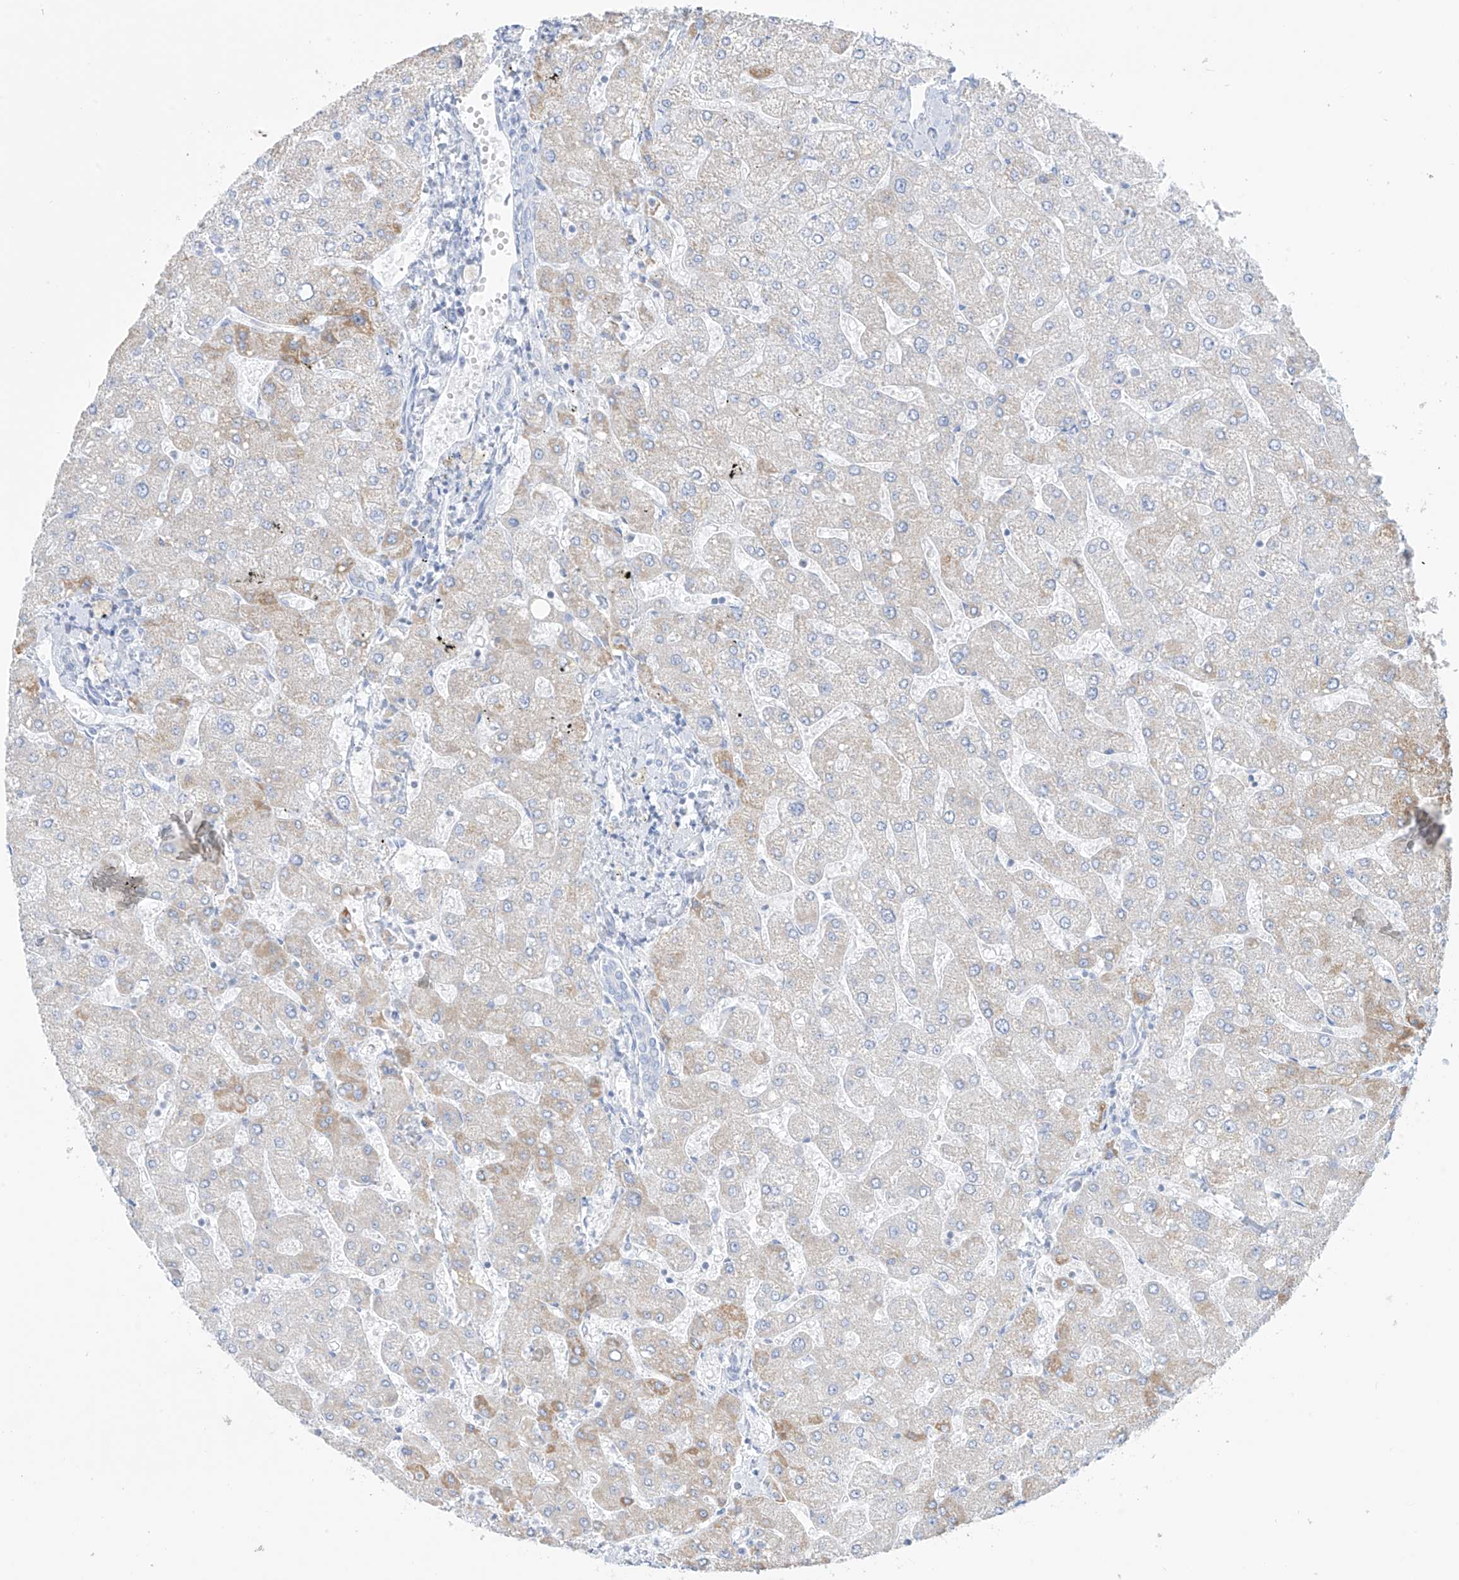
{"staining": {"intensity": "negative", "quantity": "none", "location": "none"}, "tissue": "liver", "cell_type": "Cholangiocytes", "image_type": "normal", "snomed": [{"axis": "morphology", "description": "Normal tissue, NOS"}, {"axis": "topography", "description": "Liver"}], "caption": "Cholangiocytes are negative for brown protein staining in benign liver.", "gene": "SLC26A3", "patient": {"sex": "male", "age": 55}}